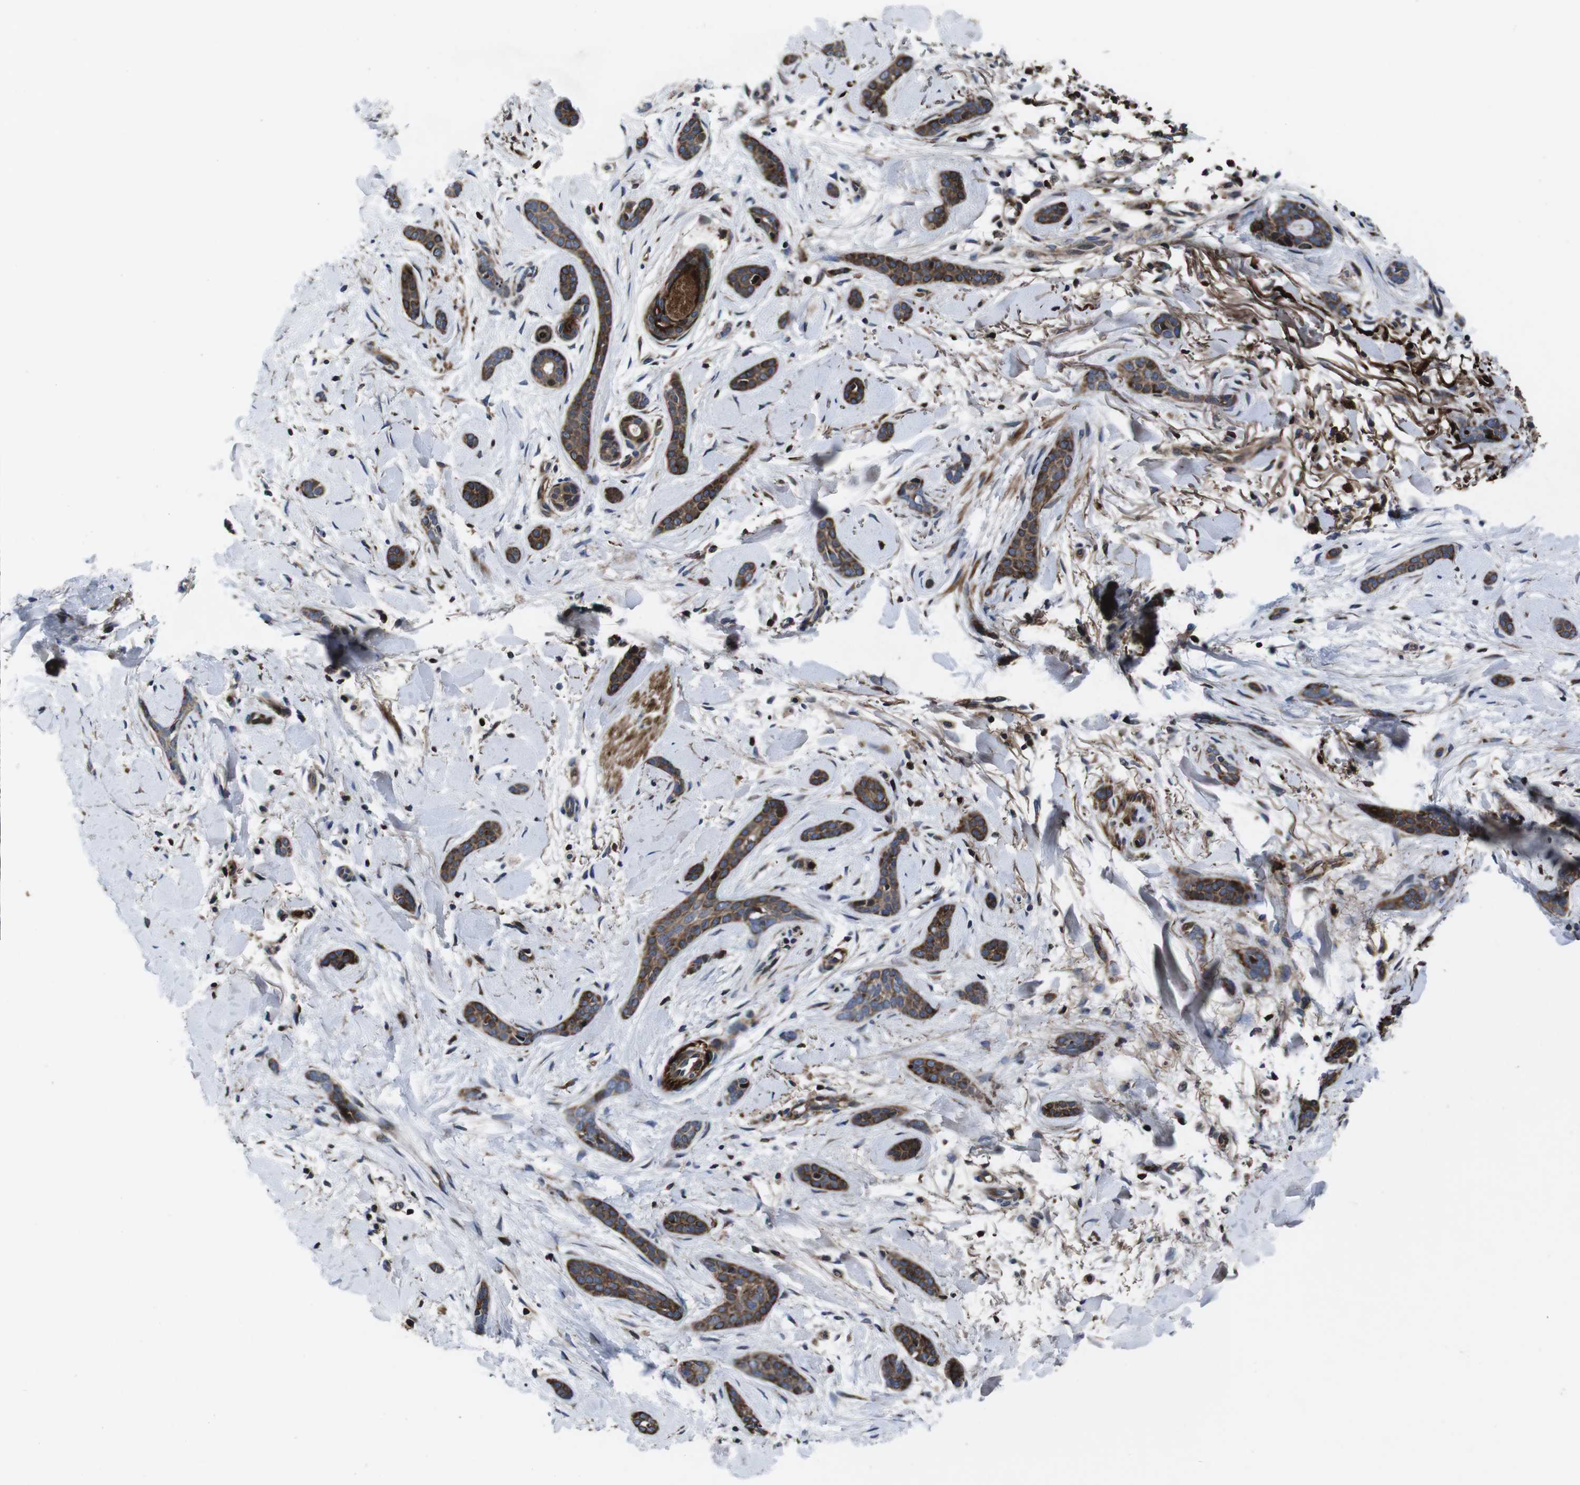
{"staining": {"intensity": "moderate", "quantity": ">75%", "location": "cytoplasmic/membranous"}, "tissue": "skin cancer", "cell_type": "Tumor cells", "image_type": "cancer", "snomed": [{"axis": "morphology", "description": "Basal cell carcinoma"}, {"axis": "topography", "description": "Skin"}], "caption": "There is medium levels of moderate cytoplasmic/membranous positivity in tumor cells of skin basal cell carcinoma, as demonstrated by immunohistochemical staining (brown color).", "gene": "SMYD3", "patient": {"sex": "female", "age": 58}}